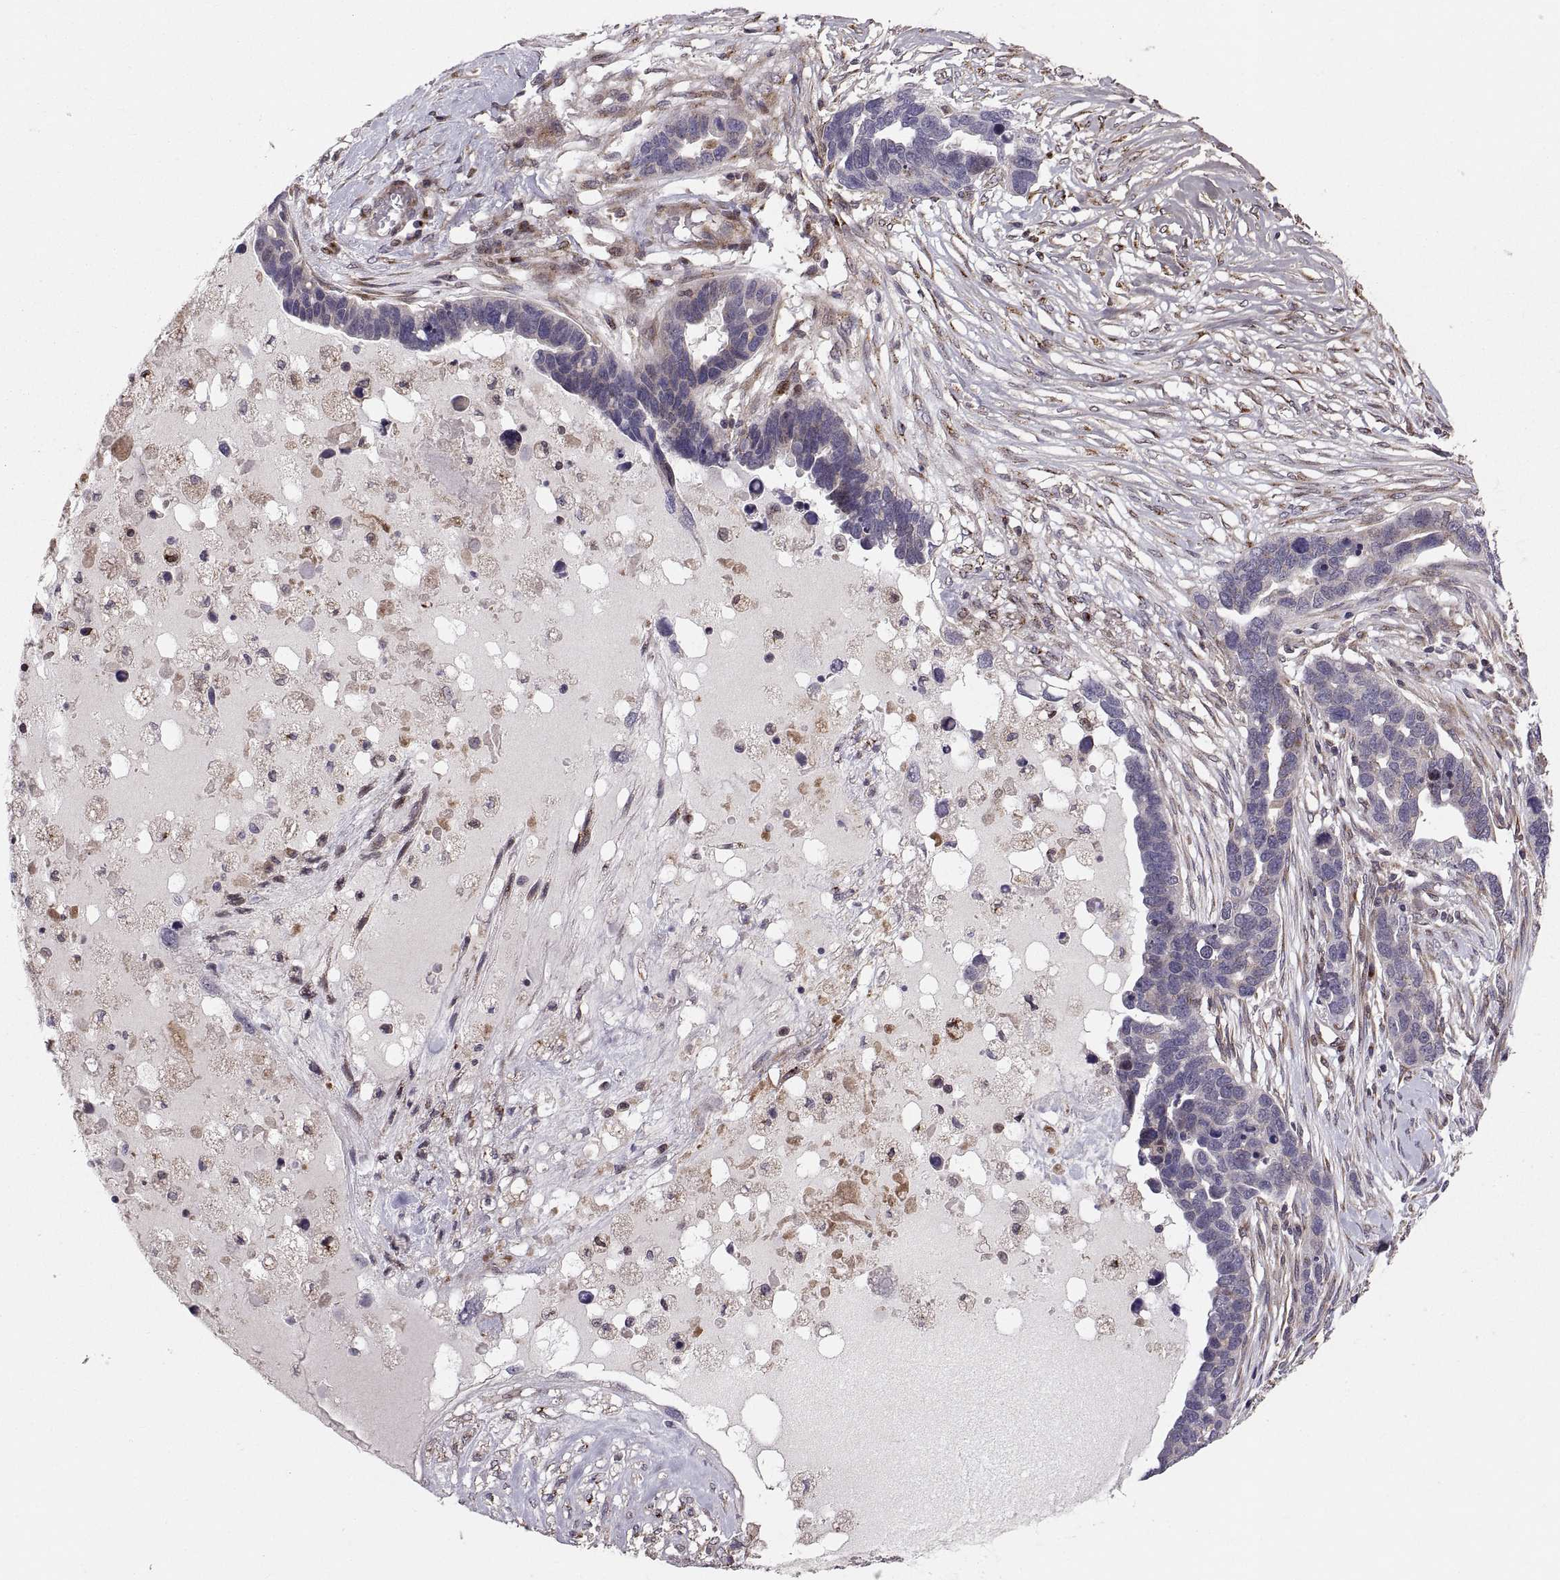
{"staining": {"intensity": "negative", "quantity": "none", "location": "none"}, "tissue": "ovarian cancer", "cell_type": "Tumor cells", "image_type": "cancer", "snomed": [{"axis": "morphology", "description": "Cystadenocarcinoma, serous, NOS"}, {"axis": "topography", "description": "Ovary"}], "caption": "IHC photomicrograph of human ovarian serous cystadenocarcinoma stained for a protein (brown), which demonstrates no expression in tumor cells.", "gene": "TESC", "patient": {"sex": "female", "age": 54}}